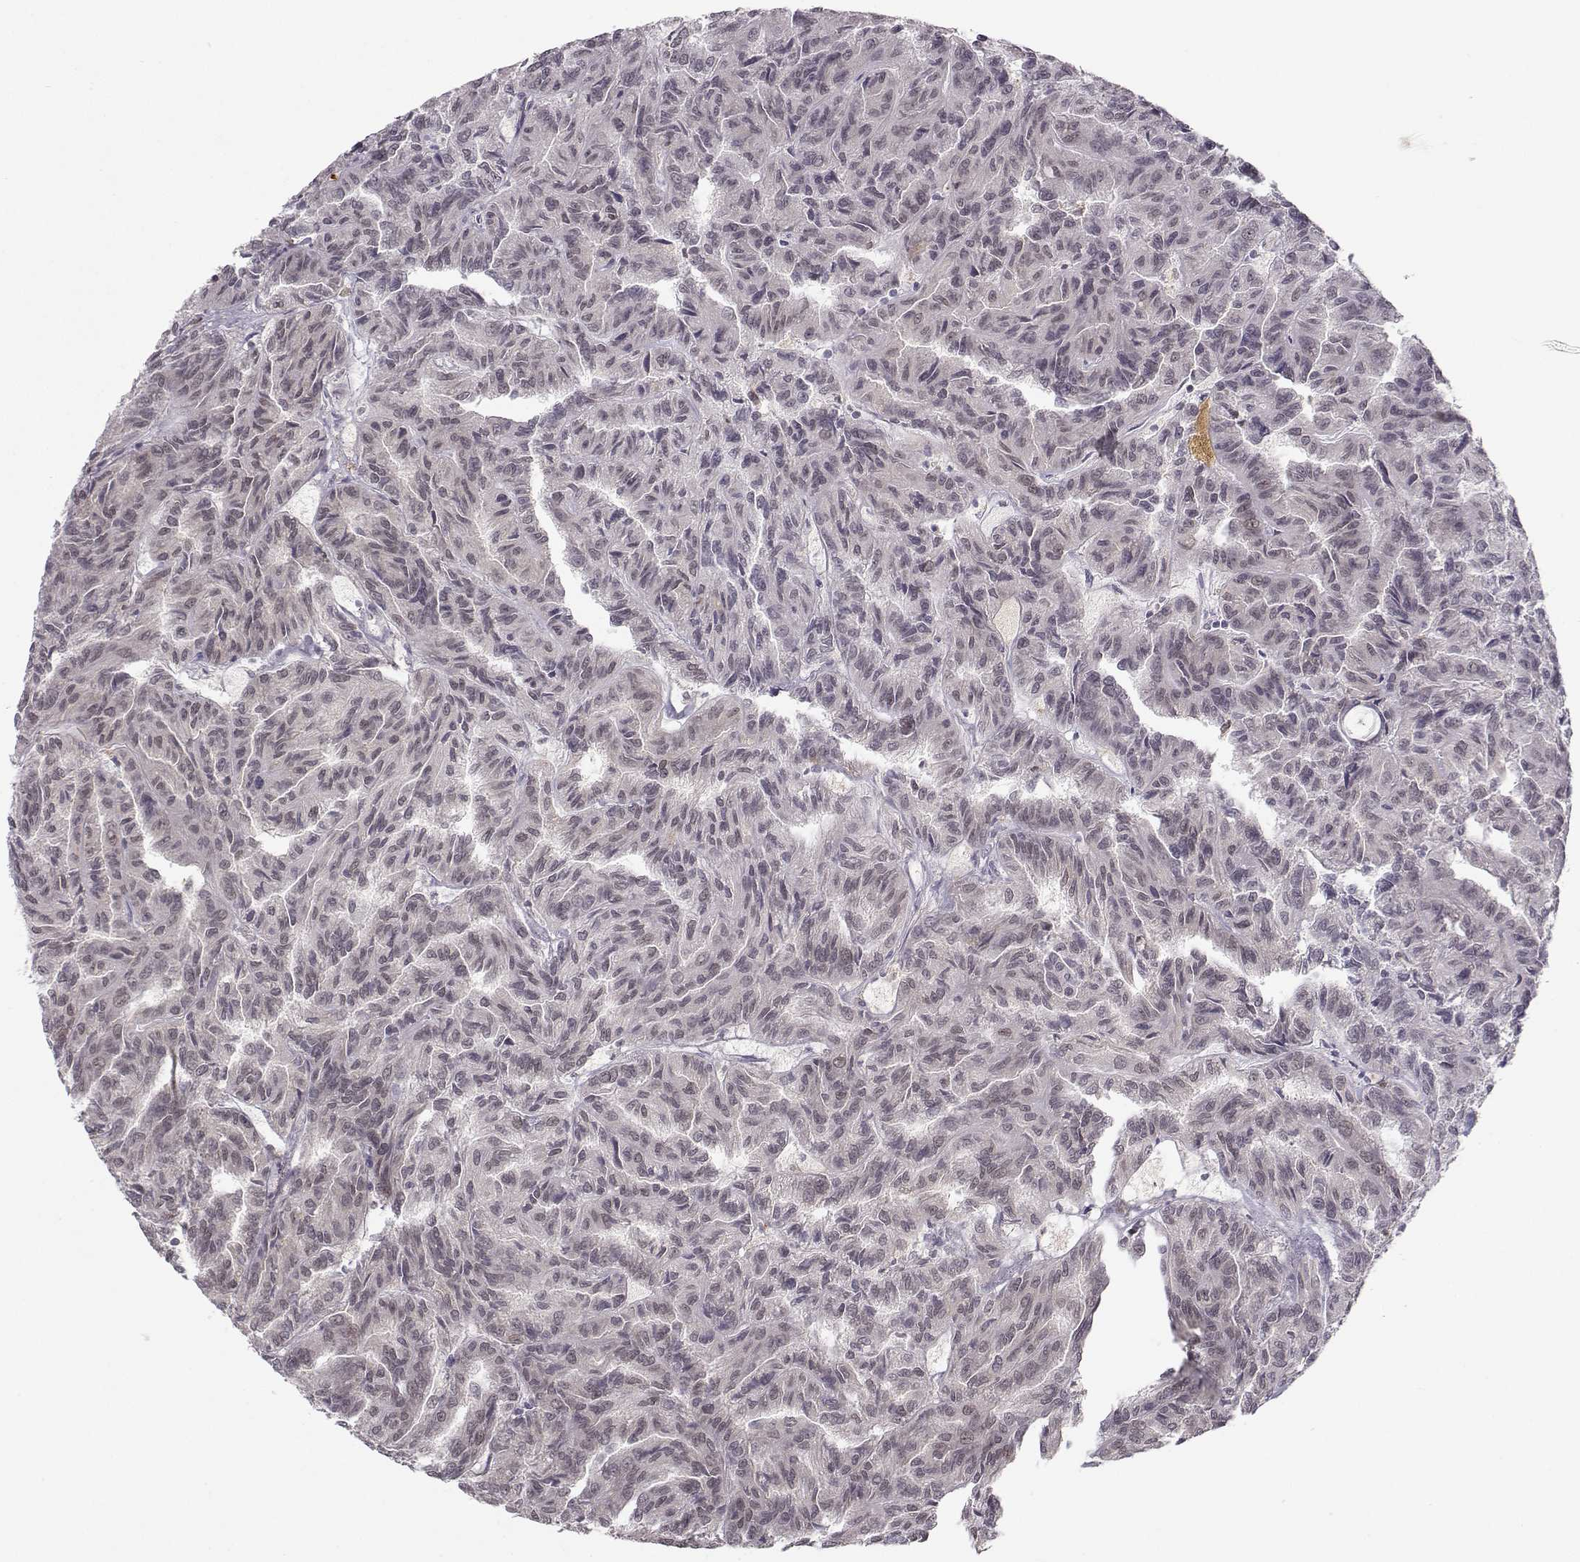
{"staining": {"intensity": "negative", "quantity": "none", "location": "none"}, "tissue": "renal cancer", "cell_type": "Tumor cells", "image_type": "cancer", "snomed": [{"axis": "morphology", "description": "Adenocarcinoma, NOS"}, {"axis": "topography", "description": "Kidney"}], "caption": "Immunohistochemistry (IHC) of human renal cancer demonstrates no positivity in tumor cells.", "gene": "HTR7", "patient": {"sex": "male", "age": 79}}